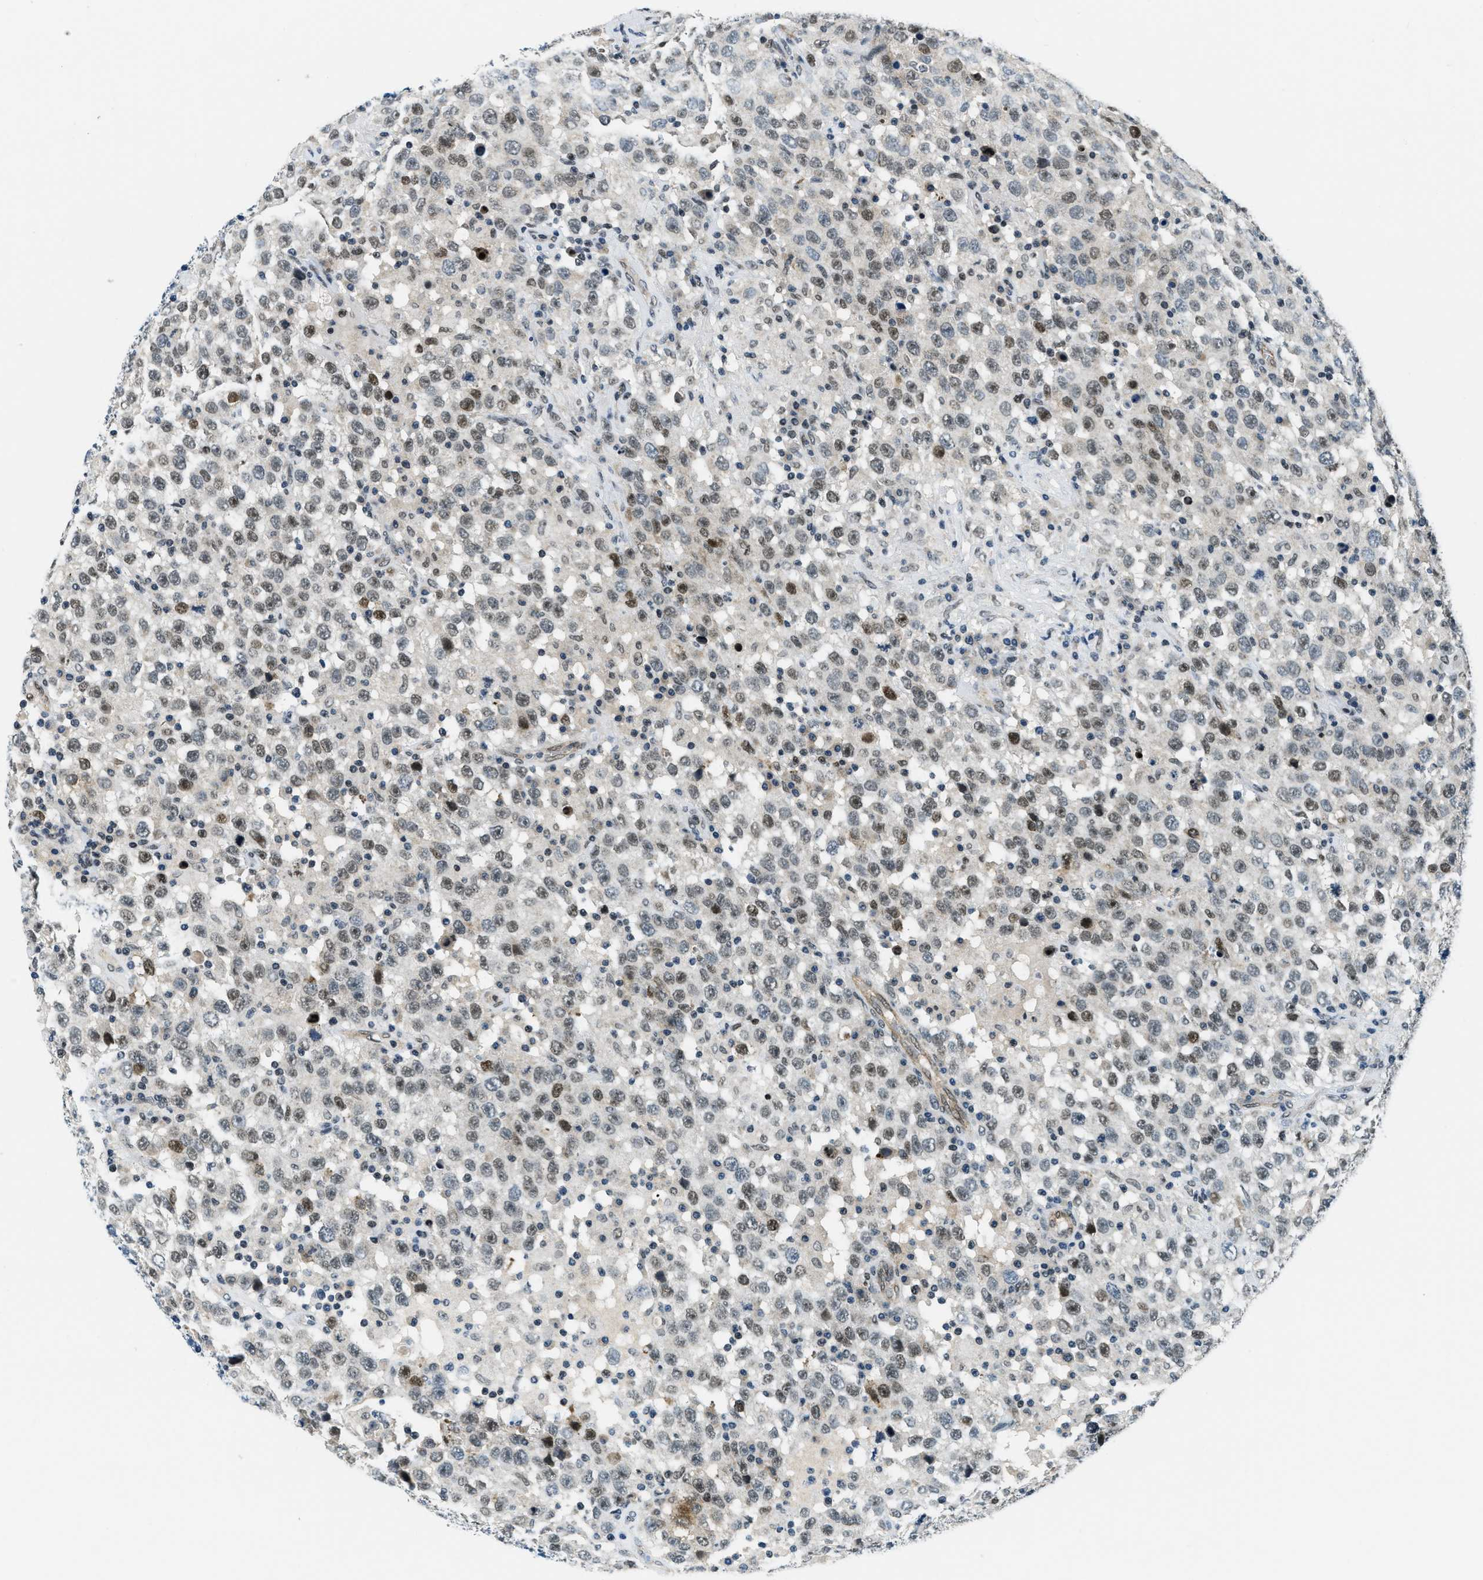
{"staining": {"intensity": "weak", "quantity": "25%-75%", "location": "nuclear"}, "tissue": "testis cancer", "cell_type": "Tumor cells", "image_type": "cancer", "snomed": [{"axis": "morphology", "description": "Seminoma, NOS"}, {"axis": "topography", "description": "Testis"}], "caption": "Immunohistochemical staining of testis cancer (seminoma) reveals low levels of weak nuclear protein positivity in about 25%-75% of tumor cells.", "gene": "KLF6", "patient": {"sex": "male", "age": 41}}